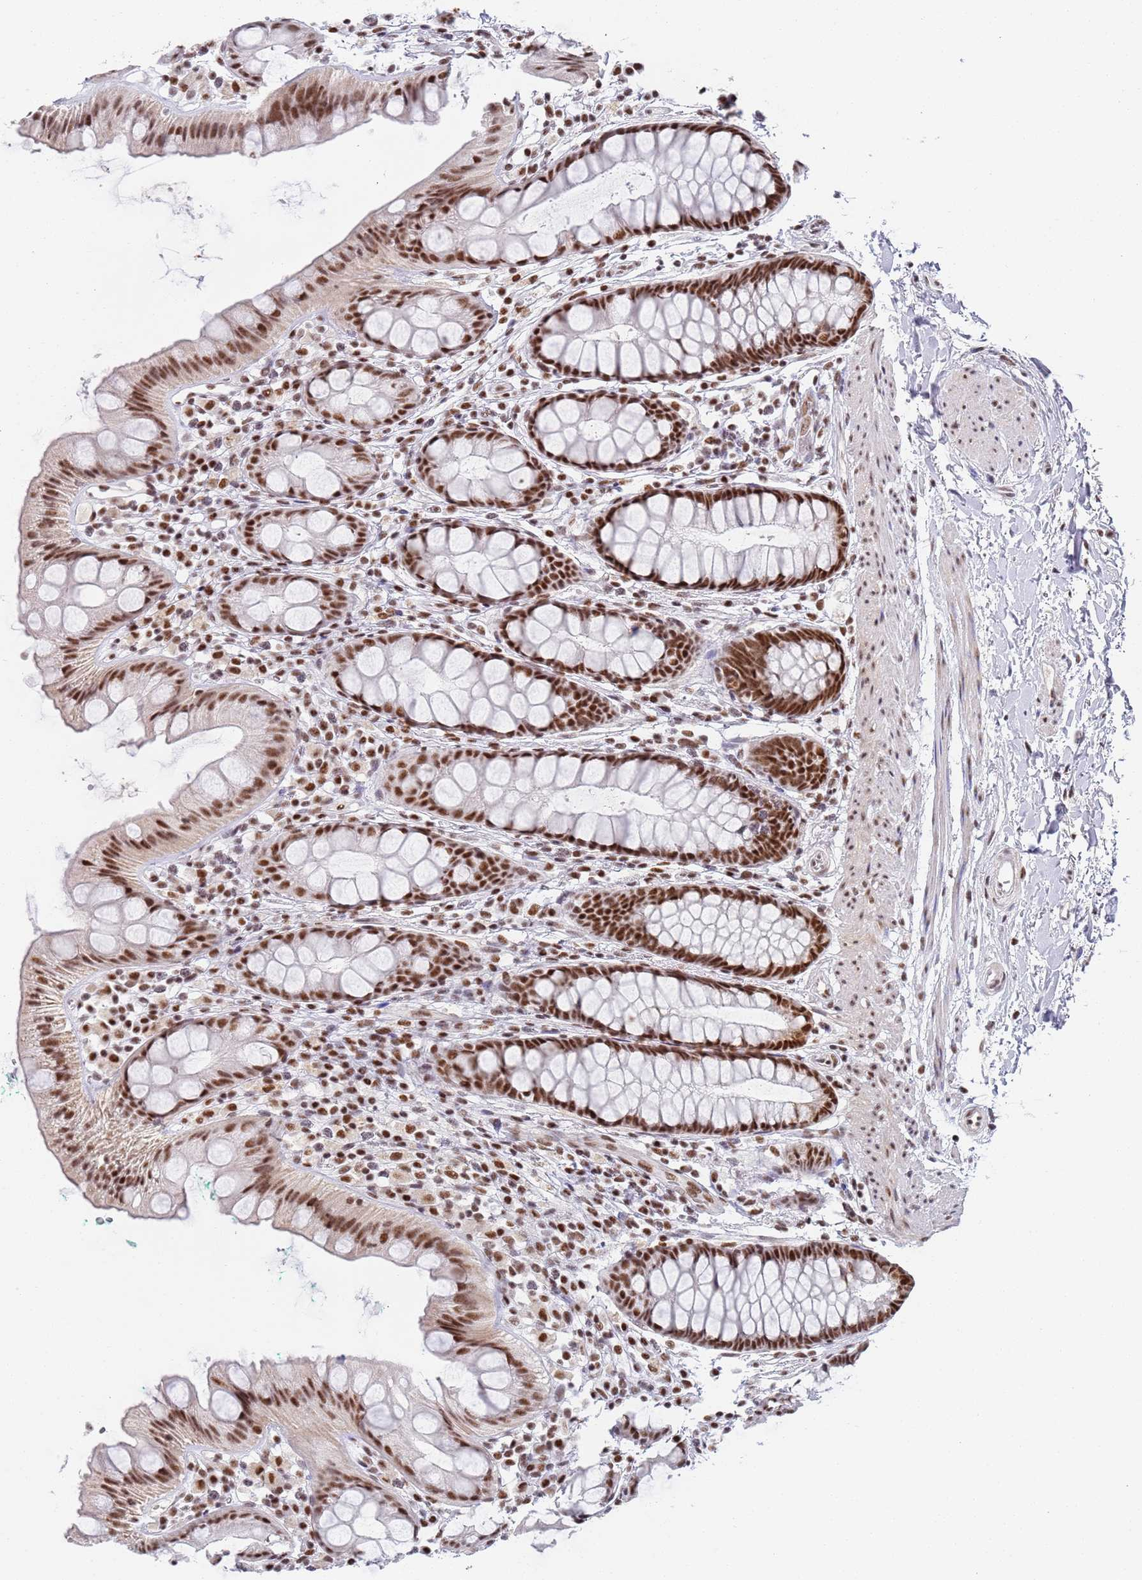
{"staining": {"intensity": "strong", "quantity": ">75%", "location": "nuclear"}, "tissue": "rectum", "cell_type": "Glandular cells", "image_type": "normal", "snomed": [{"axis": "morphology", "description": "Normal tissue, NOS"}, {"axis": "topography", "description": "Rectum"}], "caption": "This histopathology image exhibits immunohistochemistry (IHC) staining of normal rectum, with high strong nuclear staining in about >75% of glandular cells.", "gene": "AKAP8L", "patient": {"sex": "female", "age": 65}}